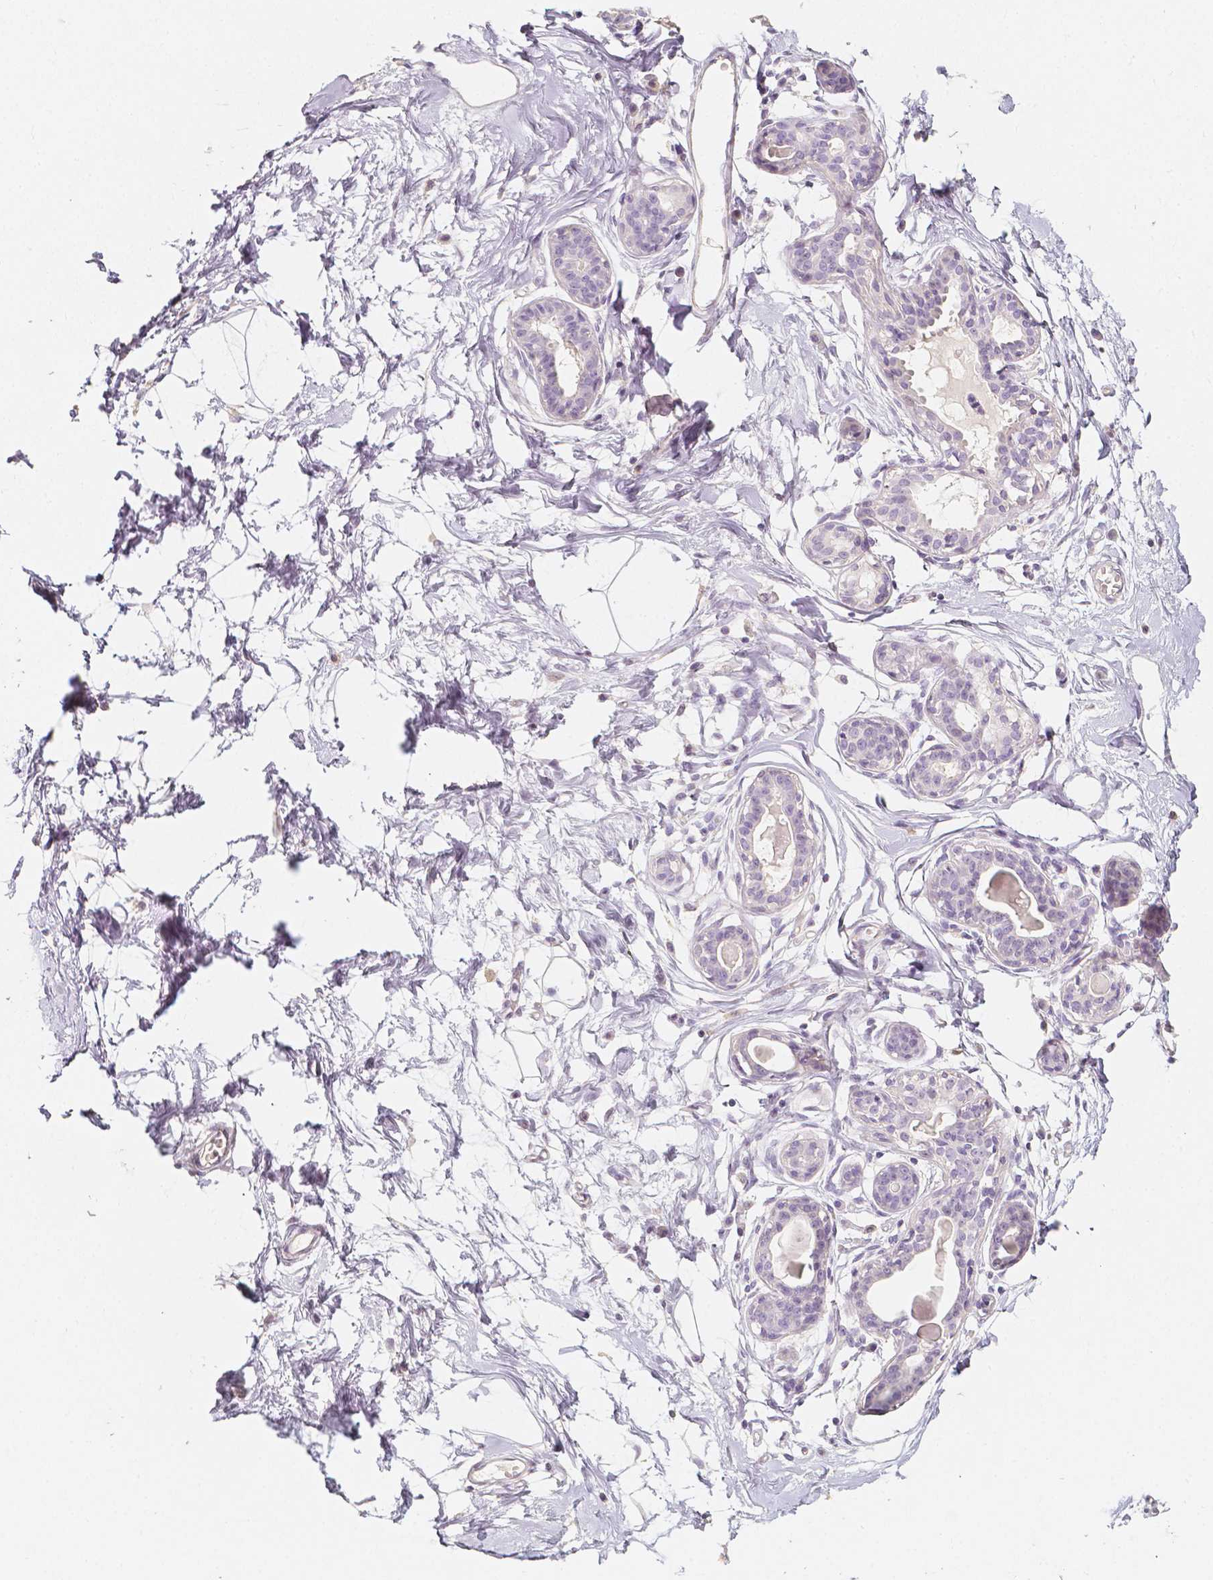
{"staining": {"intensity": "negative", "quantity": "none", "location": "none"}, "tissue": "breast", "cell_type": "Adipocytes", "image_type": "normal", "snomed": [{"axis": "morphology", "description": "Normal tissue, NOS"}, {"axis": "topography", "description": "Breast"}], "caption": "Adipocytes are negative for protein expression in normal human breast. (DAB (3,3'-diaminobenzidine) immunohistochemistry (IHC) visualized using brightfield microscopy, high magnification).", "gene": "THY1", "patient": {"sex": "female", "age": 45}}